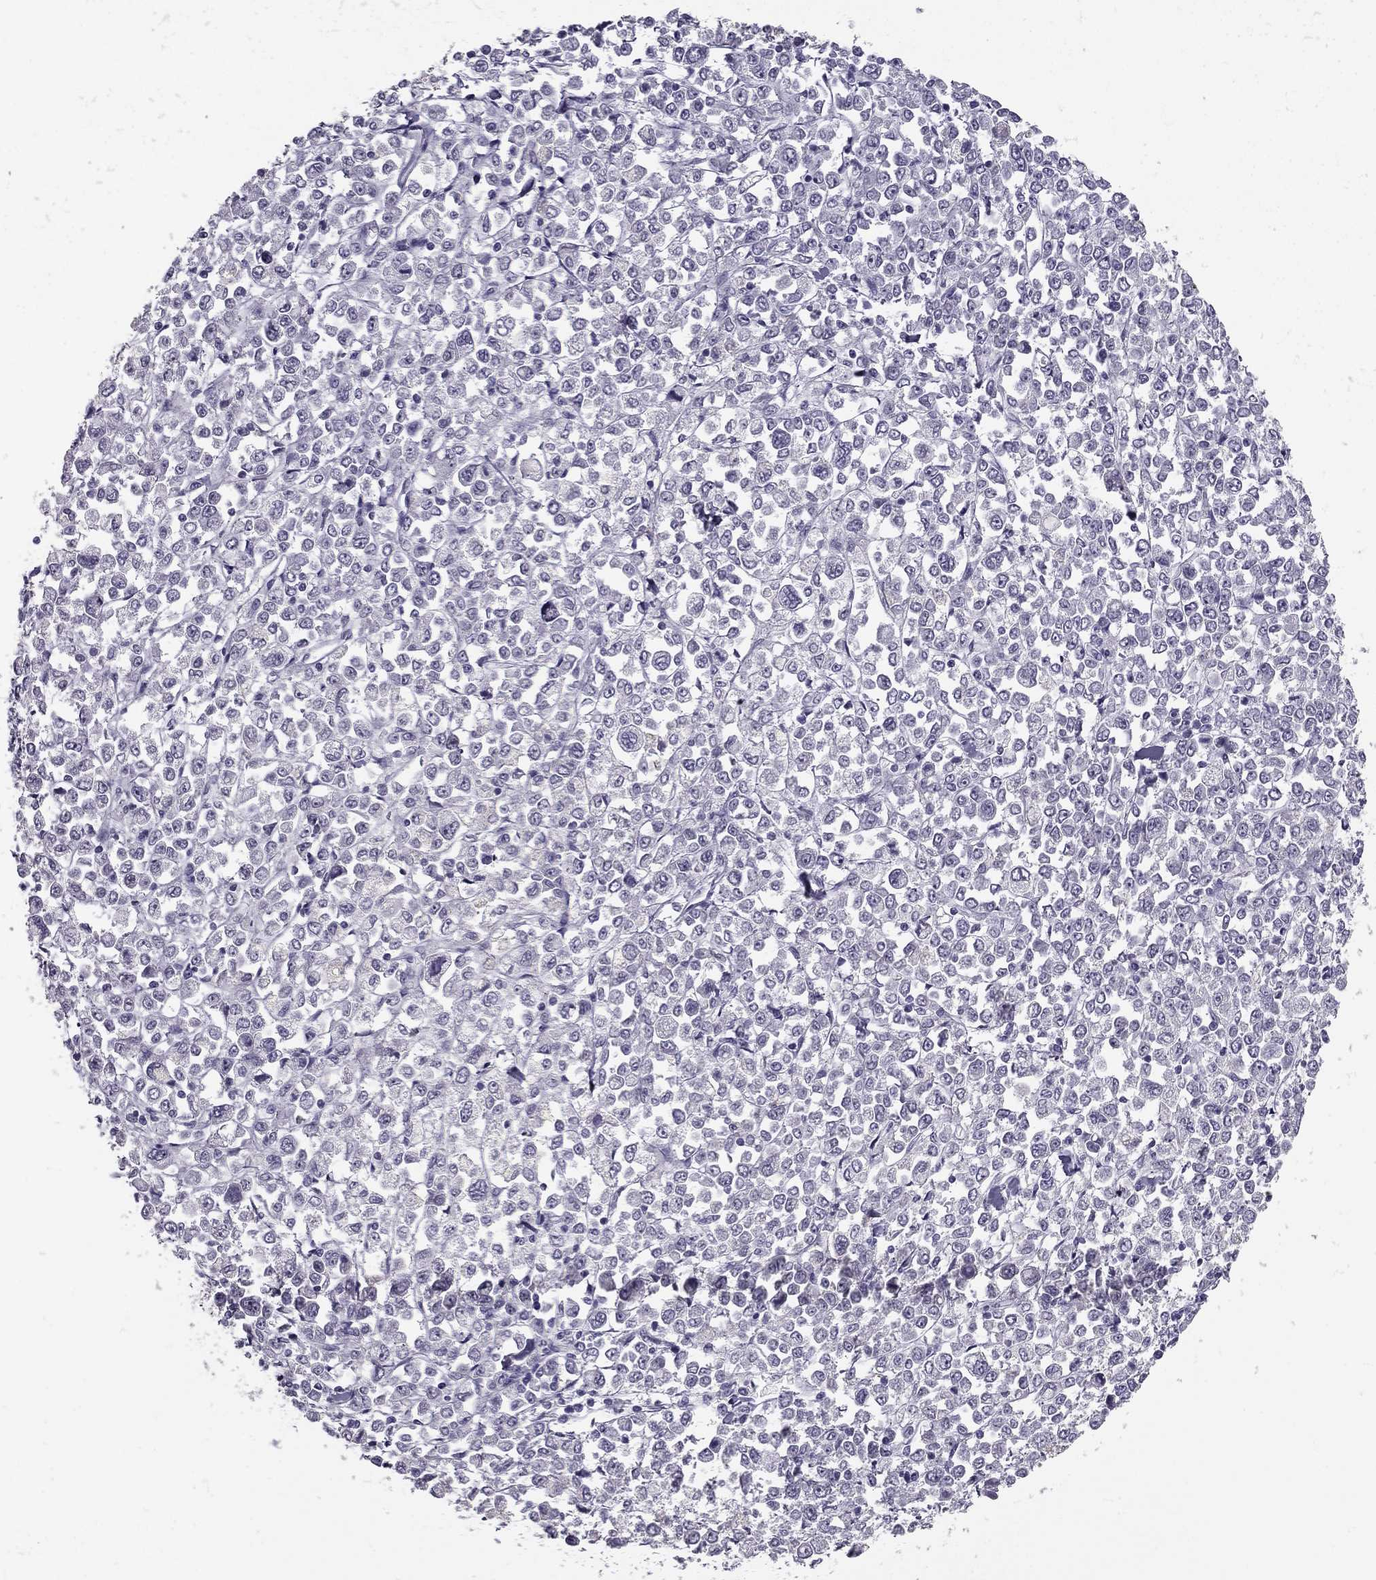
{"staining": {"intensity": "negative", "quantity": "none", "location": "none"}, "tissue": "stomach cancer", "cell_type": "Tumor cells", "image_type": "cancer", "snomed": [{"axis": "morphology", "description": "Adenocarcinoma, NOS"}, {"axis": "topography", "description": "Stomach, upper"}], "caption": "Human stomach adenocarcinoma stained for a protein using IHC demonstrates no expression in tumor cells.", "gene": "MC5R", "patient": {"sex": "male", "age": 70}}